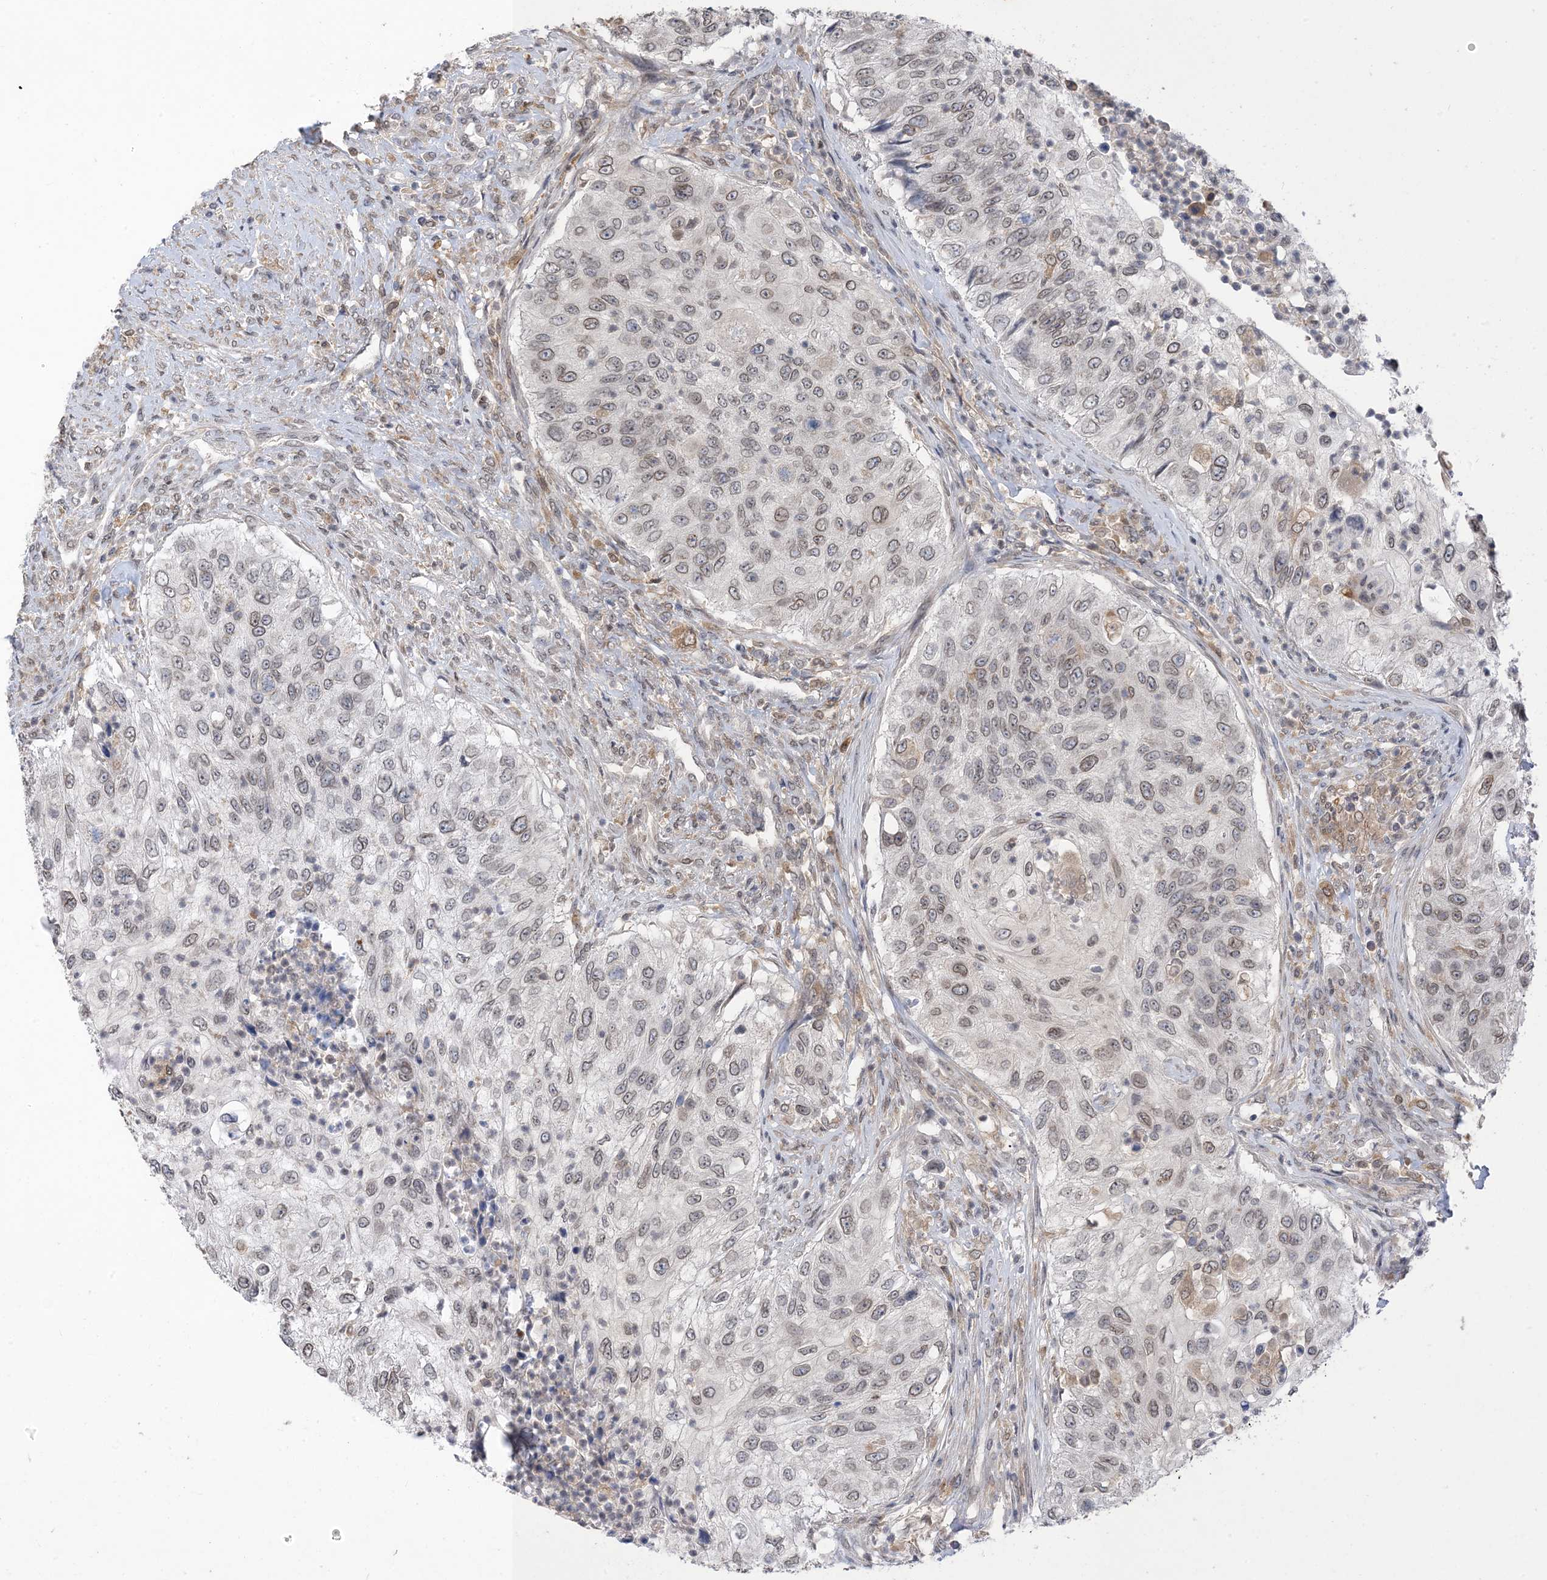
{"staining": {"intensity": "weak", "quantity": "<25%", "location": "cytoplasmic/membranous,nuclear"}, "tissue": "urothelial cancer", "cell_type": "Tumor cells", "image_type": "cancer", "snomed": [{"axis": "morphology", "description": "Urothelial carcinoma, High grade"}, {"axis": "topography", "description": "Urinary bladder"}], "caption": "DAB immunohistochemical staining of human high-grade urothelial carcinoma shows no significant positivity in tumor cells. Nuclei are stained in blue.", "gene": "NAGK", "patient": {"sex": "female", "age": 60}}